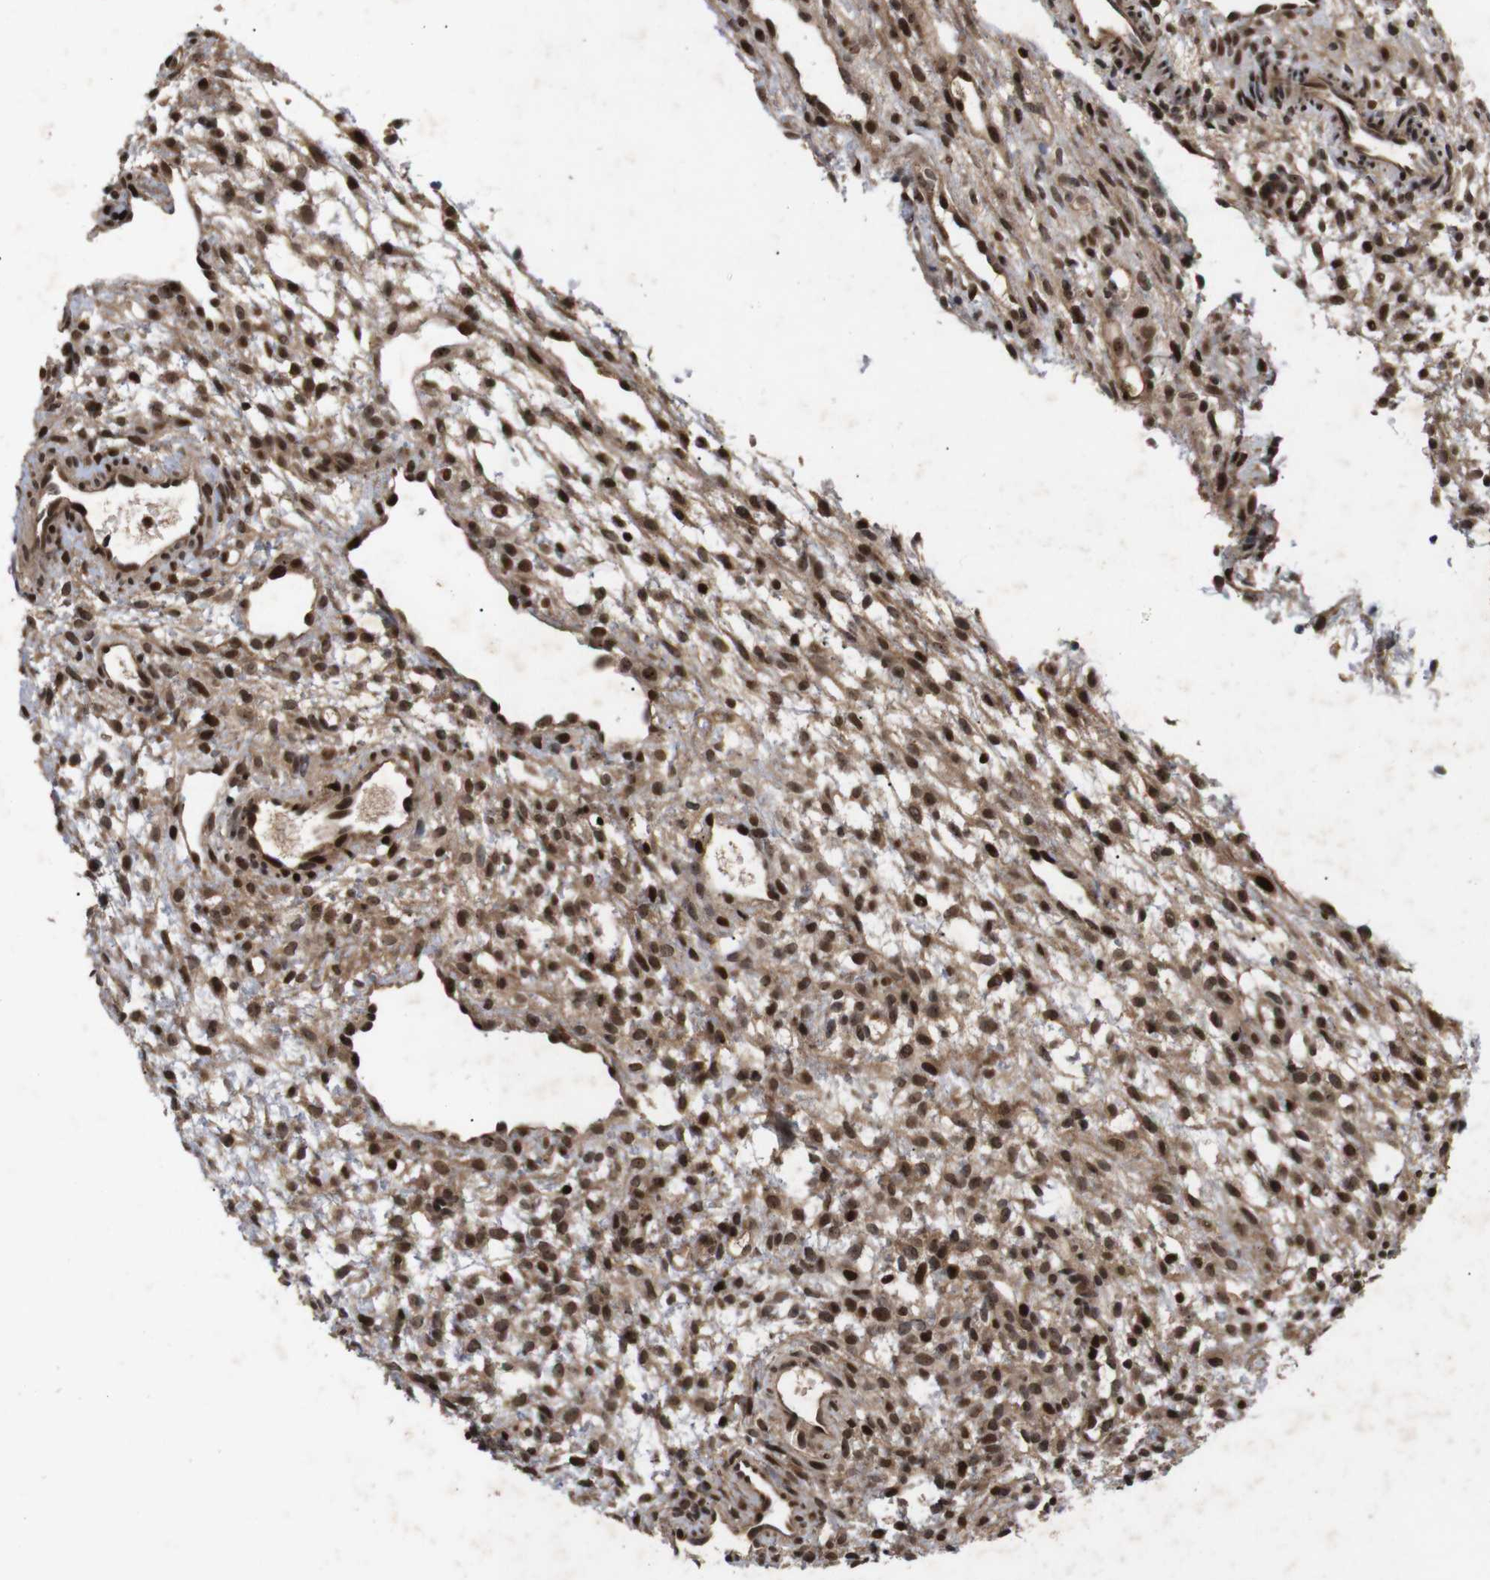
{"staining": {"intensity": "strong", "quantity": ">75%", "location": "cytoplasmic/membranous,nuclear"}, "tissue": "ovary", "cell_type": "Follicle cells", "image_type": "normal", "snomed": [{"axis": "morphology", "description": "Normal tissue, NOS"}, {"axis": "morphology", "description": "Cyst, NOS"}, {"axis": "topography", "description": "Ovary"}], "caption": "The micrograph displays a brown stain indicating the presence of a protein in the cytoplasmic/membranous,nuclear of follicle cells in ovary.", "gene": "KIF23", "patient": {"sex": "female", "age": 18}}